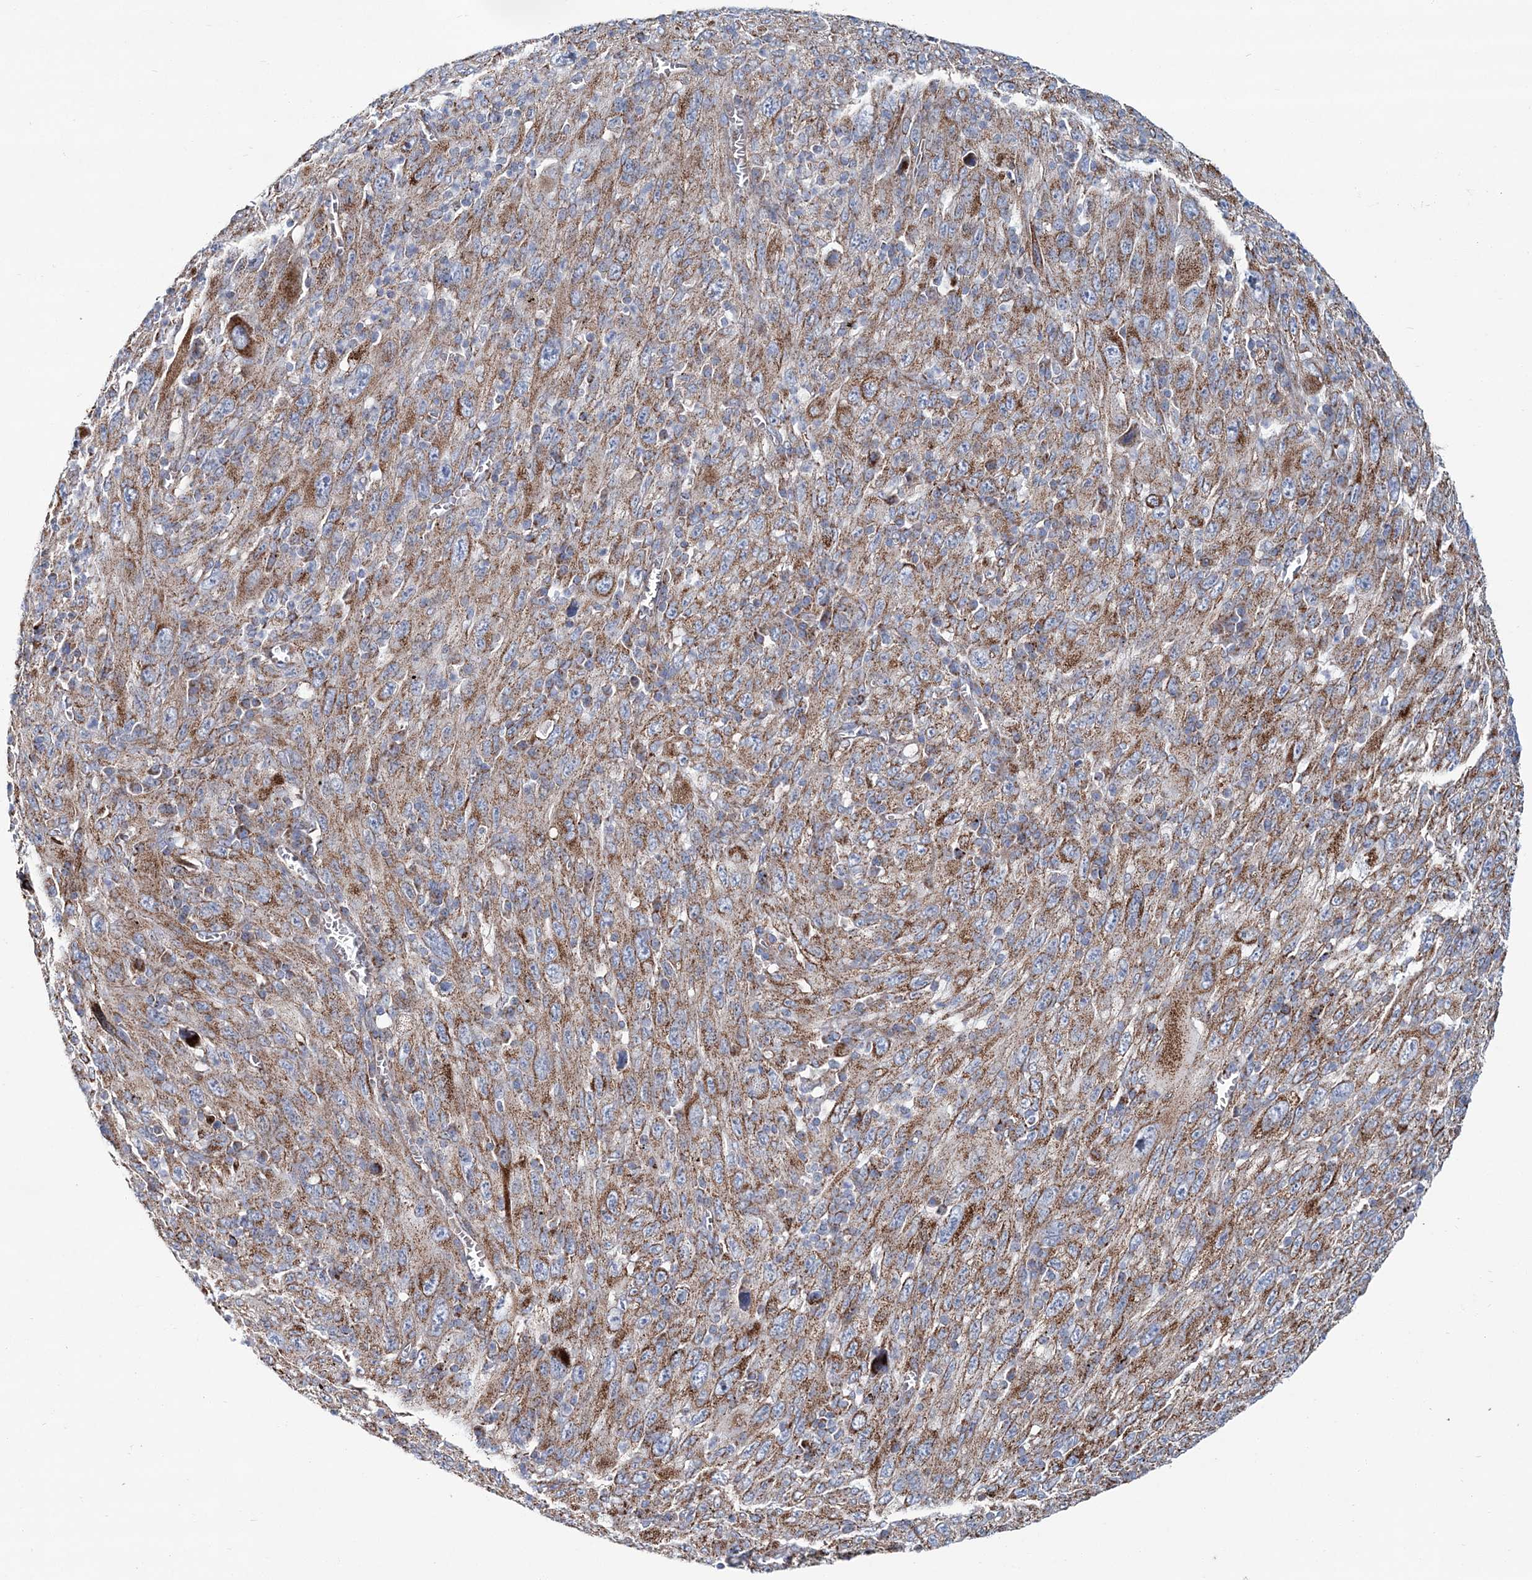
{"staining": {"intensity": "moderate", "quantity": ">75%", "location": "cytoplasmic/membranous"}, "tissue": "melanoma", "cell_type": "Tumor cells", "image_type": "cancer", "snomed": [{"axis": "morphology", "description": "Malignant melanoma, Metastatic site"}, {"axis": "topography", "description": "Skin"}], "caption": "Protein staining of melanoma tissue demonstrates moderate cytoplasmic/membranous expression in approximately >75% of tumor cells. Immunohistochemistry (ihc) stains the protein of interest in brown and the nuclei are stained blue.", "gene": "ARHGAP6", "patient": {"sex": "female", "age": 56}}